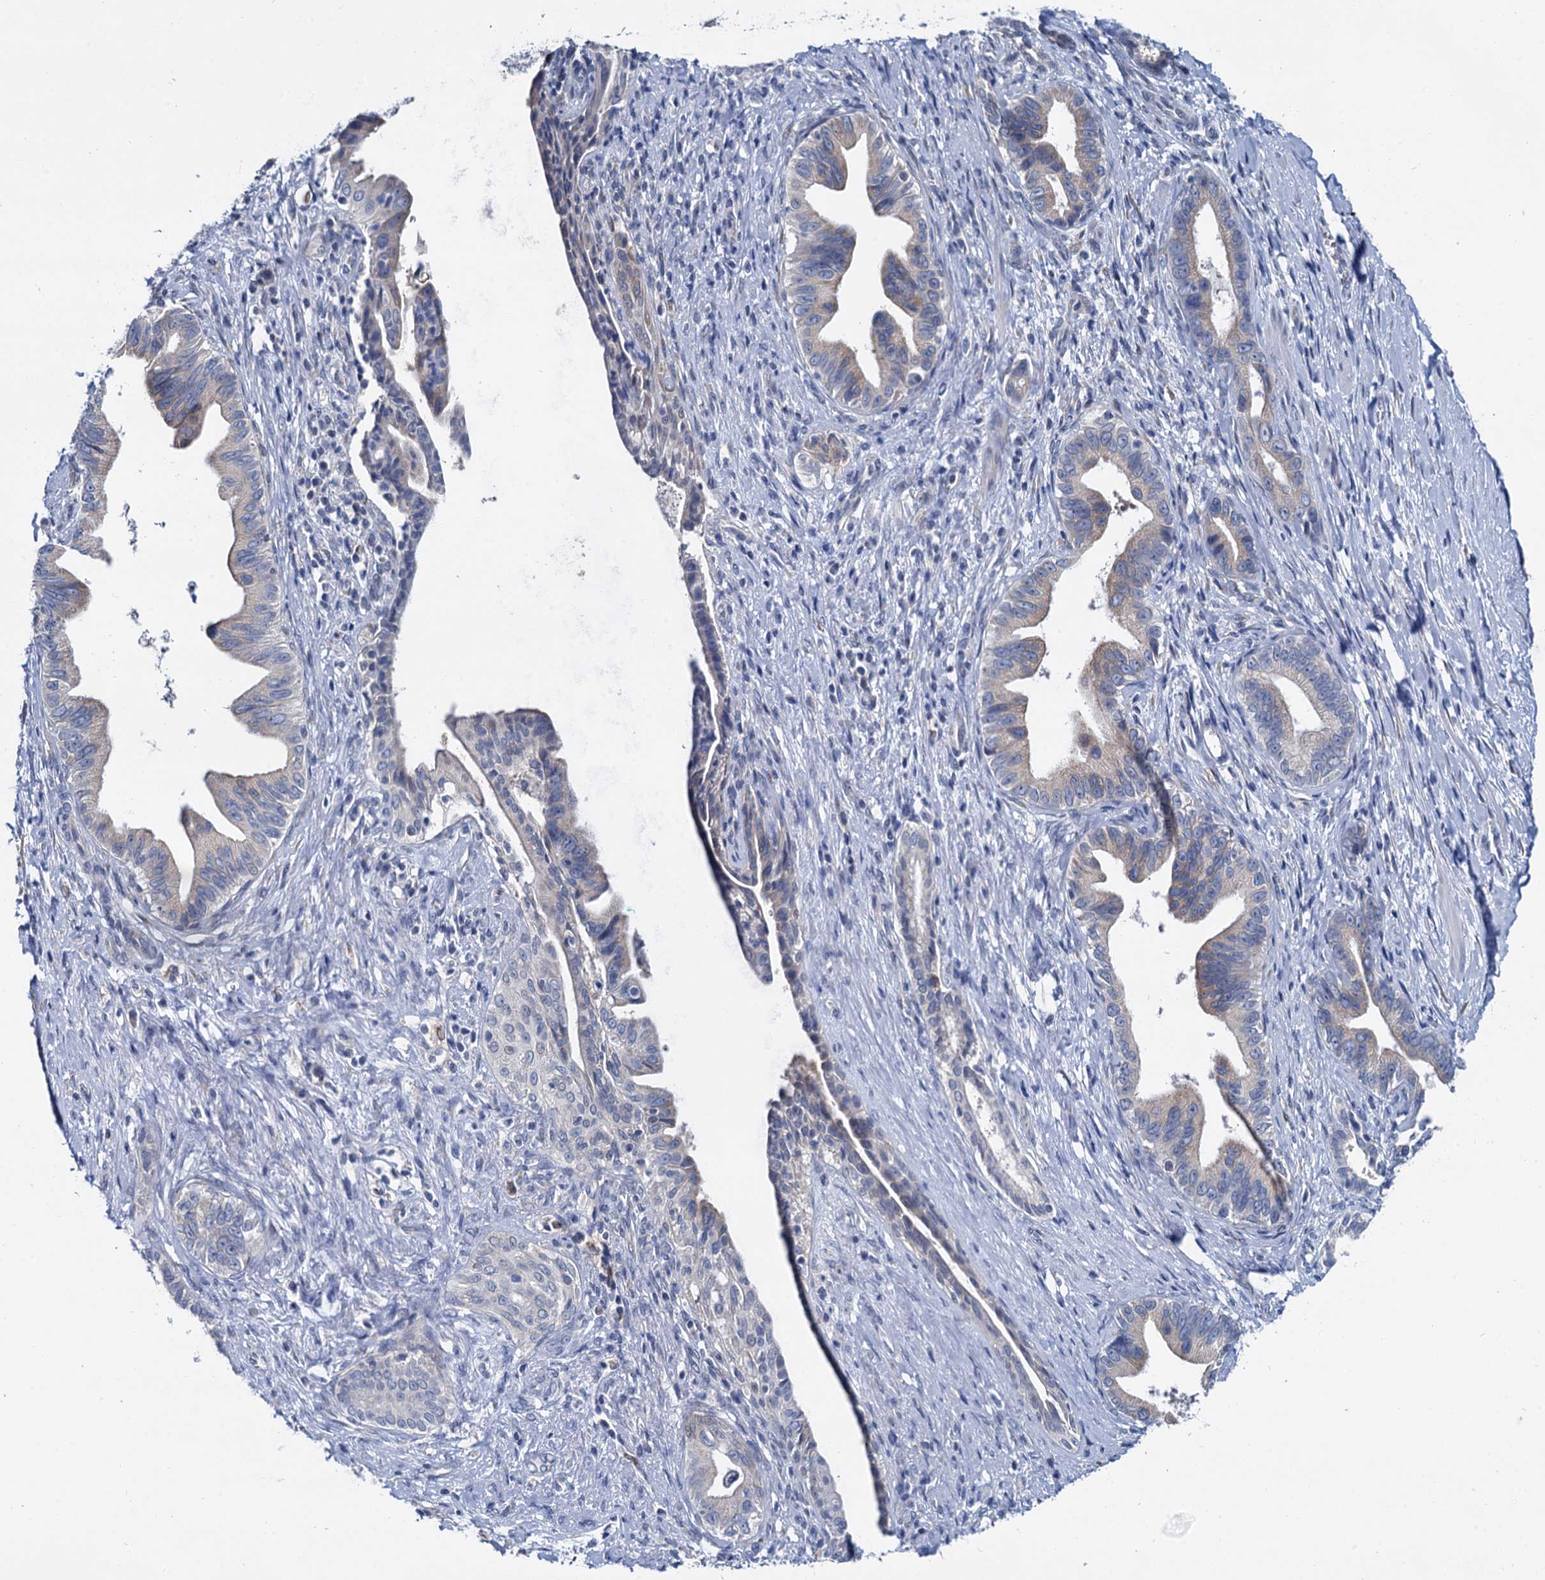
{"staining": {"intensity": "moderate", "quantity": "<25%", "location": "cytoplasmic/membranous"}, "tissue": "pancreatic cancer", "cell_type": "Tumor cells", "image_type": "cancer", "snomed": [{"axis": "morphology", "description": "Adenocarcinoma, NOS"}, {"axis": "topography", "description": "Pancreas"}], "caption": "The image displays a brown stain indicating the presence of a protein in the cytoplasmic/membranous of tumor cells in pancreatic cancer (adenocarcinoma).", "gene": "MIOX", "patient": {"sex": "female", "age": 55}}